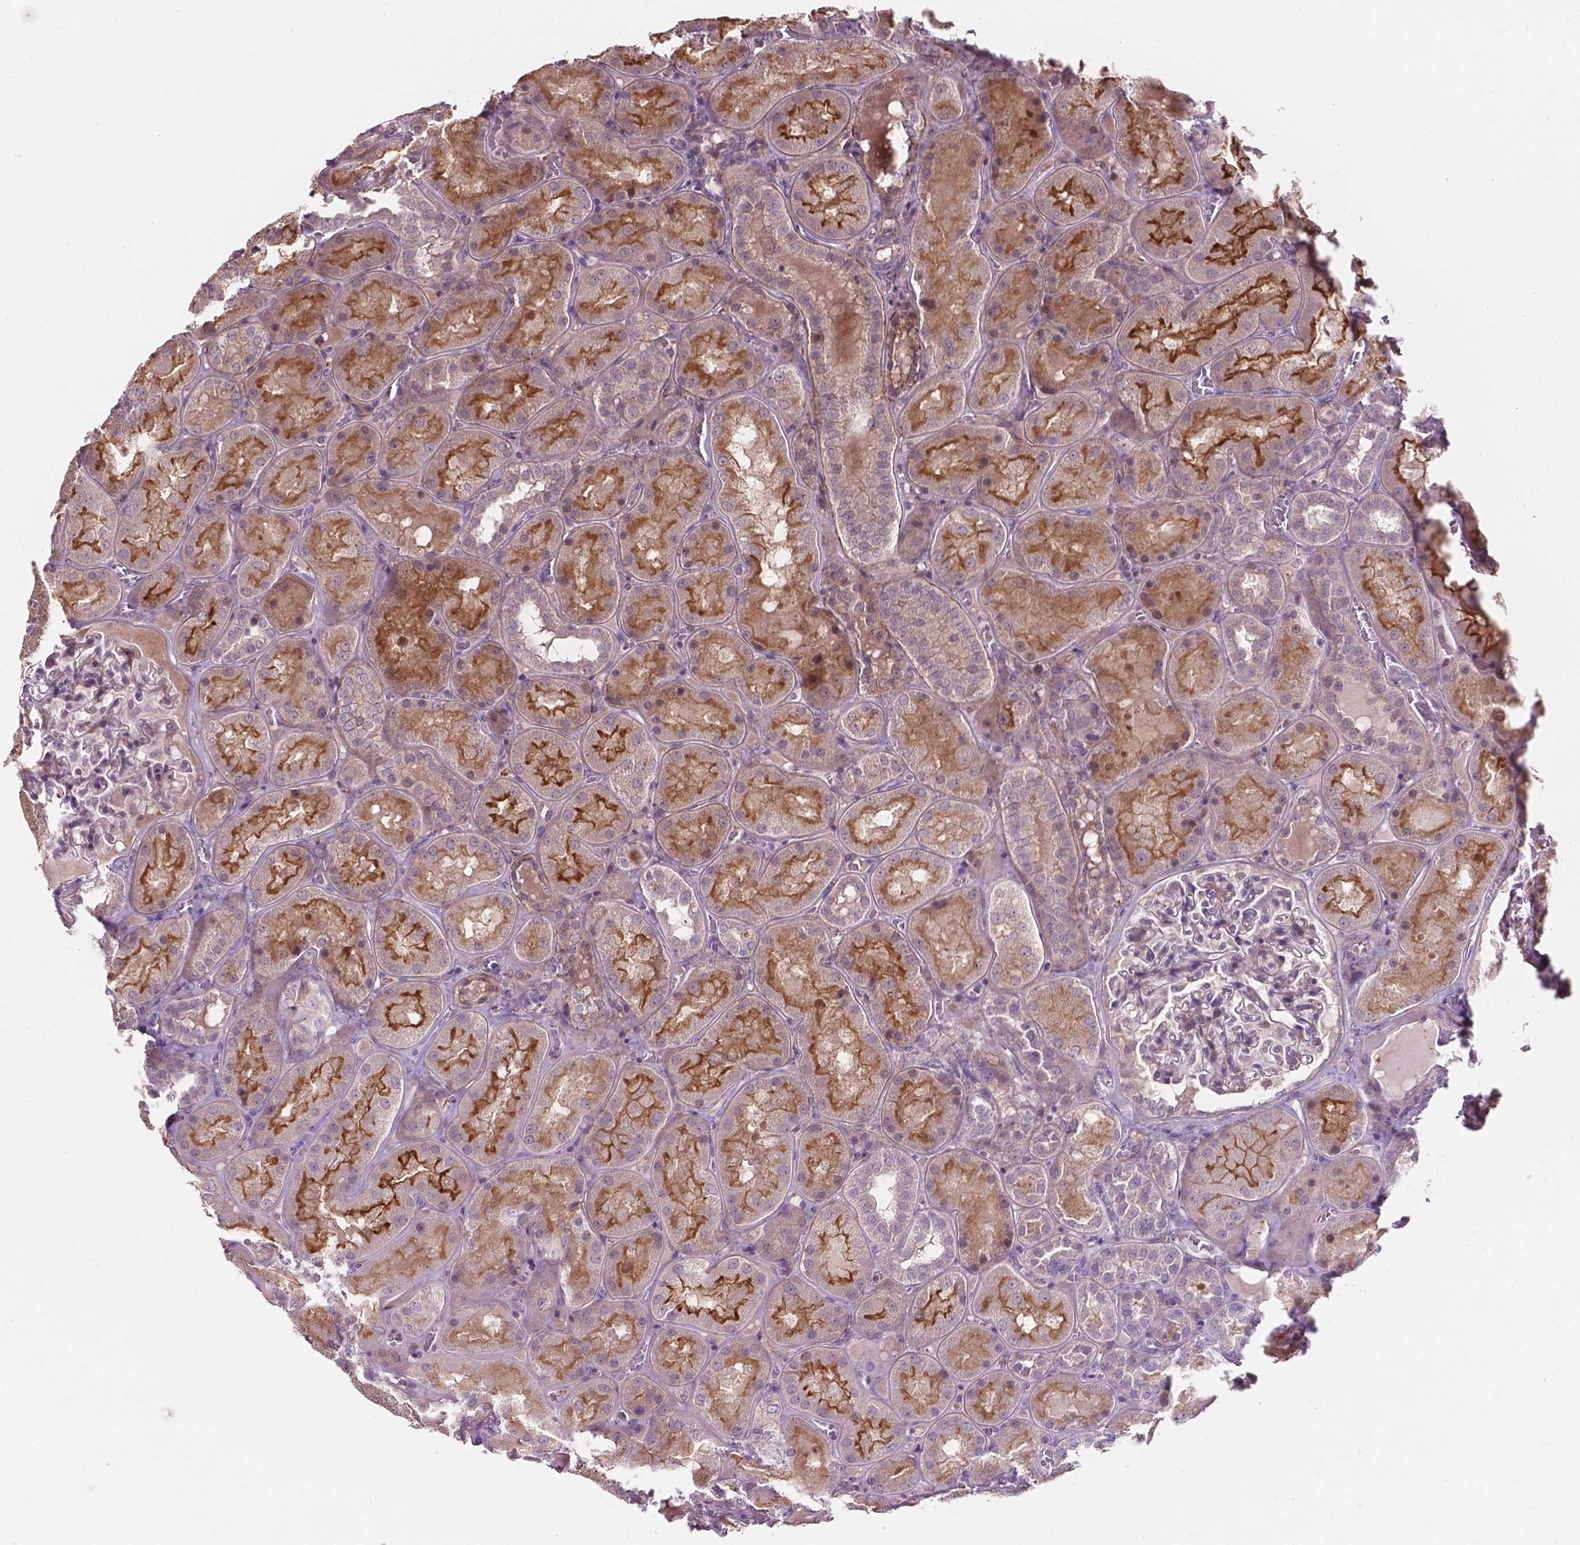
{"staining": {"intensity": "negative", "quantity": "none", "location": "none"}, "tissue": "kidney", "cell_type": "Cells in glomeruli", "image_type": "normal", "snomed": [{"axis": "morphology", "description": "Normal tissue, NOS"}, {"axis": "topography", "description": "Kidney"}], "caption": "Image shows no protein expression in cells in glomeruli of unremarkable kidney.", "gene": "ARL5C", "patient": {"sex": "male", "age": 73}}